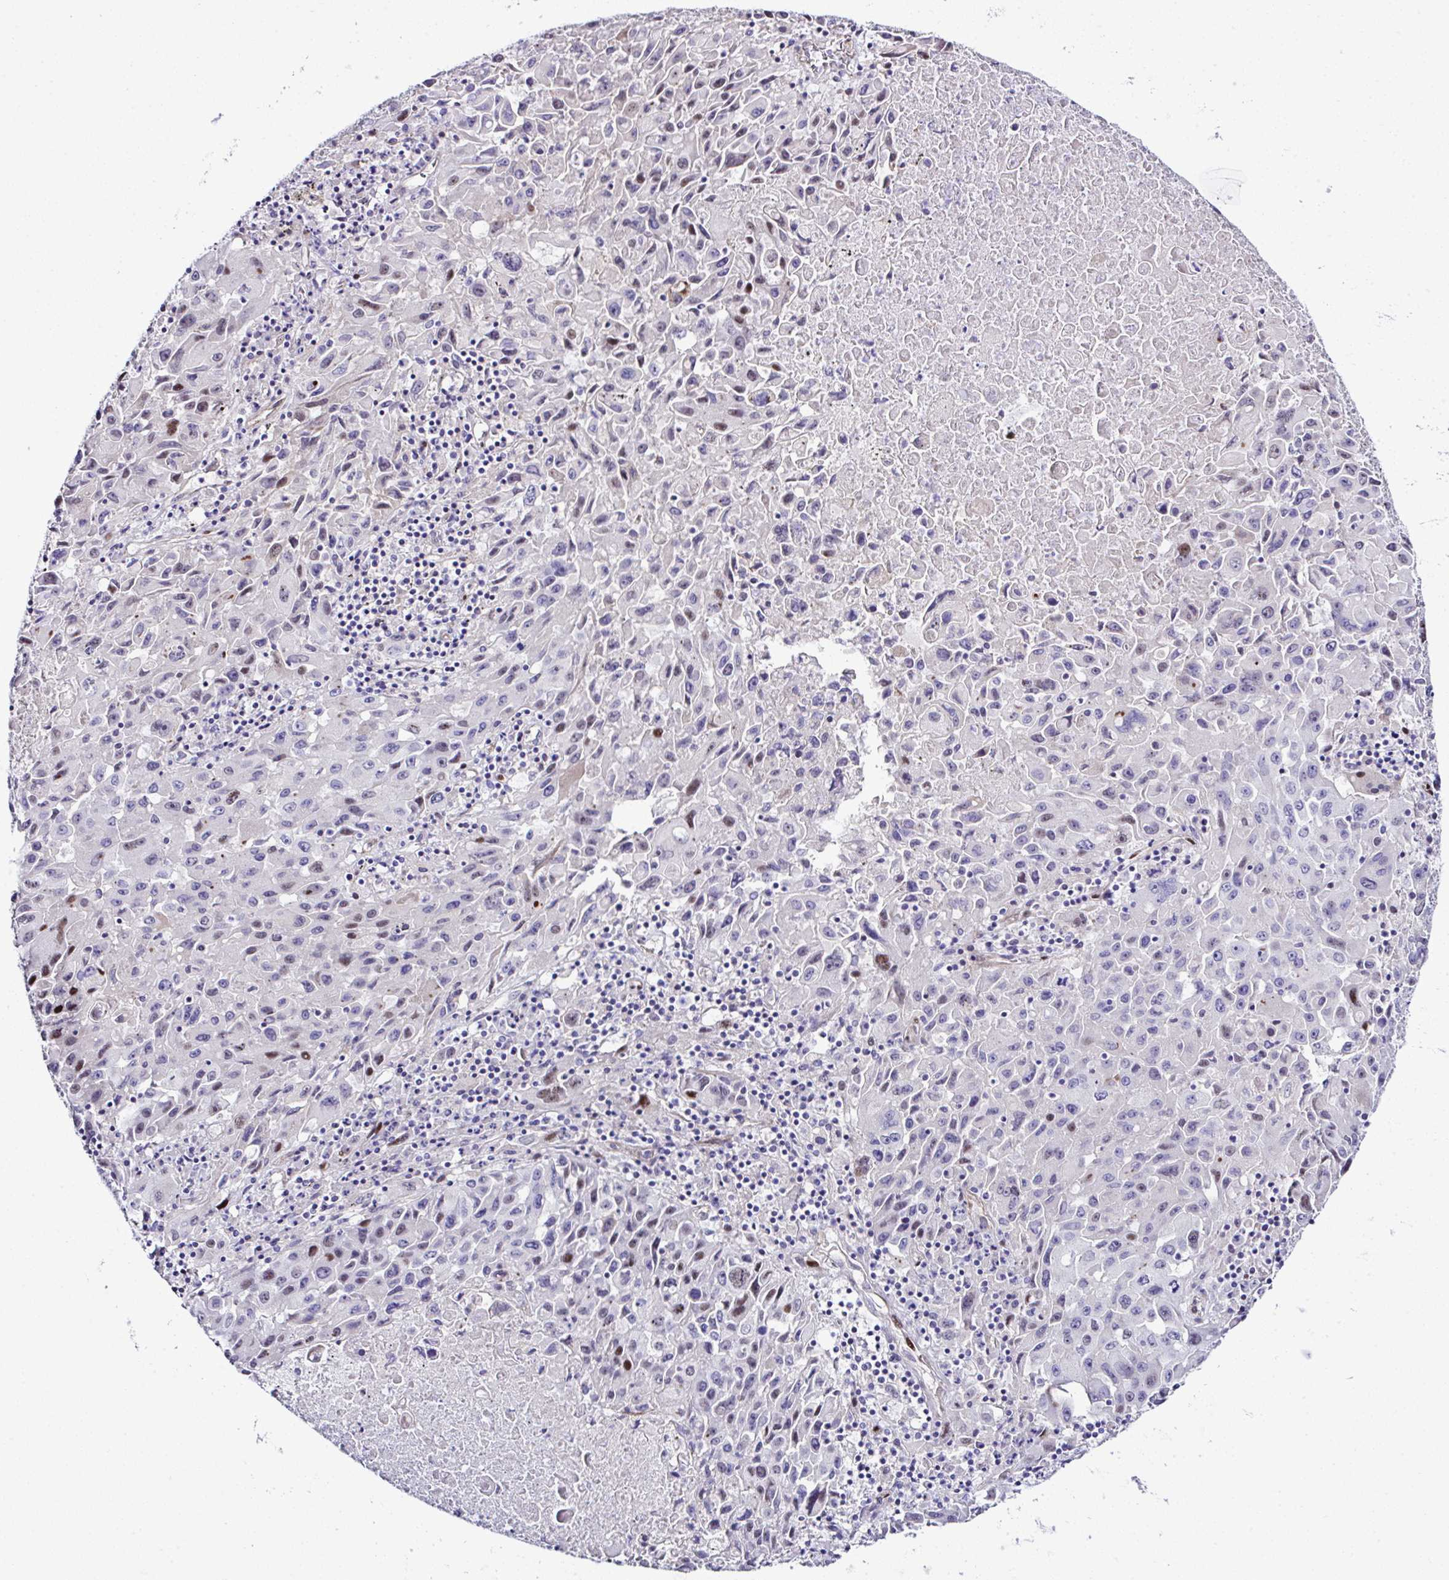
{"staining": {"intensity": "moderate", "quantity": "<25%", "location": "nuclear"}, "tissue": "lung cancer", "cell_type": "Tumor cells", "image_type": "cancer", "snomed": [{"axis": "morphology", "description": "Squamous cell carcinoma, NOS"}, {"axis": "topography", "description": "Lung"}], "caption": "Lung squamous cell carcinoma tissue shows moderate nuclear staining in about <25% of tumor cells The staining was performed using DAB (3,3'-diaminobenzidine), with brown indicating positive protein expression. Nuclei are stained blue with hematoxylin.", "gene": "FBXO34", "patient": {"sex": "male", "age": 63}}